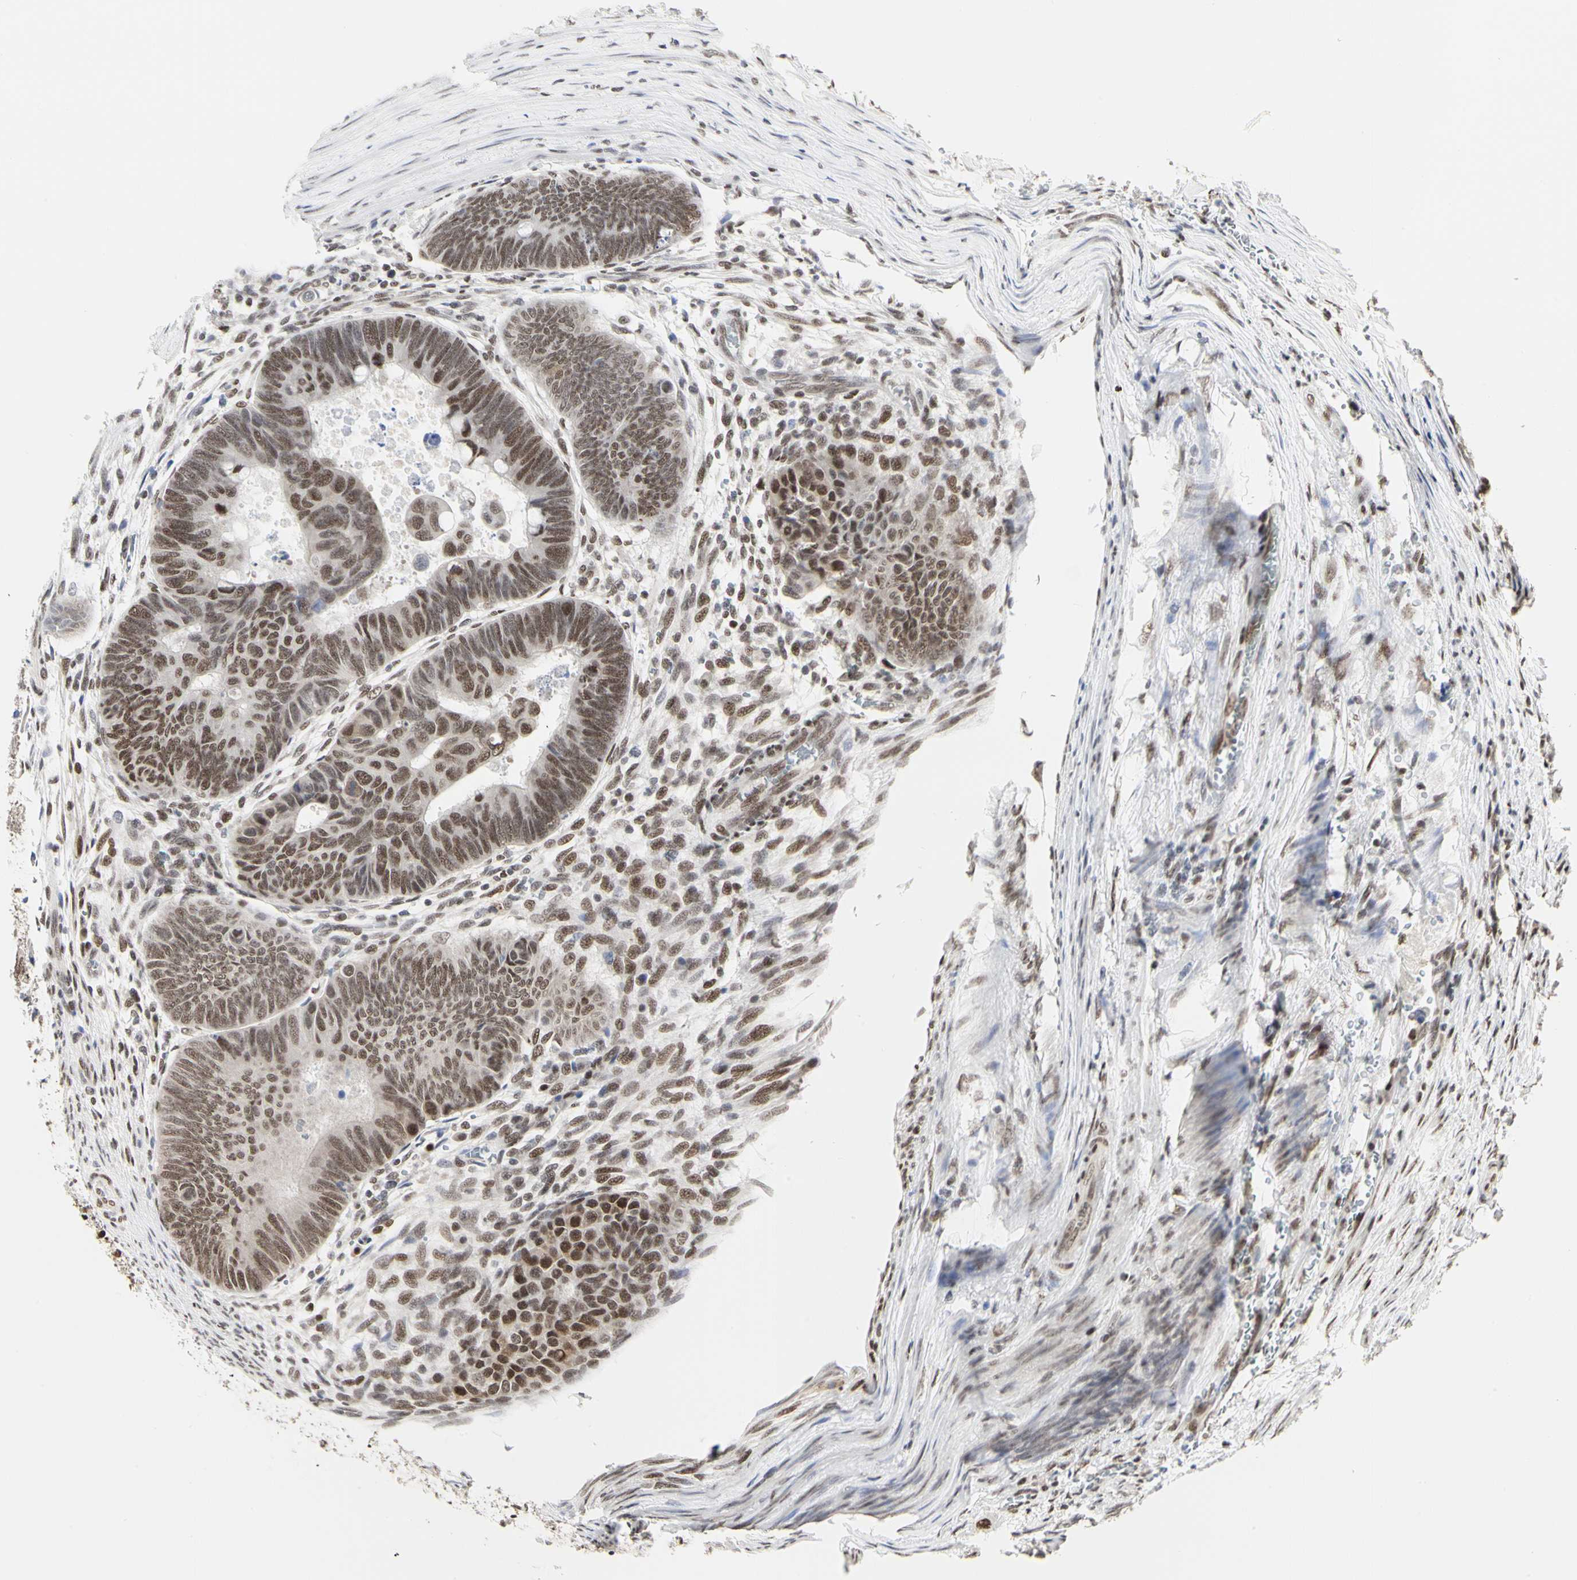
{"staining": {"intensity": "moderate", "quantity": ">75%", "location": "nuclear"}, "tissue": "colorectal cancer", "cell_type": "Tumor cells", "image_type": "cancer", "snomed": [{"axis": "morphology", "description": "Normal tissue, NOS"}, {"axis": "morphology", "description": "Adenocarcinoma, NOS"}, {"axis": "topography", "description": "Rectum"}, {"axis": "topography", "description": "Peripheral nerve tissue"}], "caption": "A medium amount of moderate nuclear staining is identified in about >75% of tumor cells in adenocarcinoma (colorectal) tissue.", "gene": "PRMT3", "patient": {"sex": "male", "age": 92}}